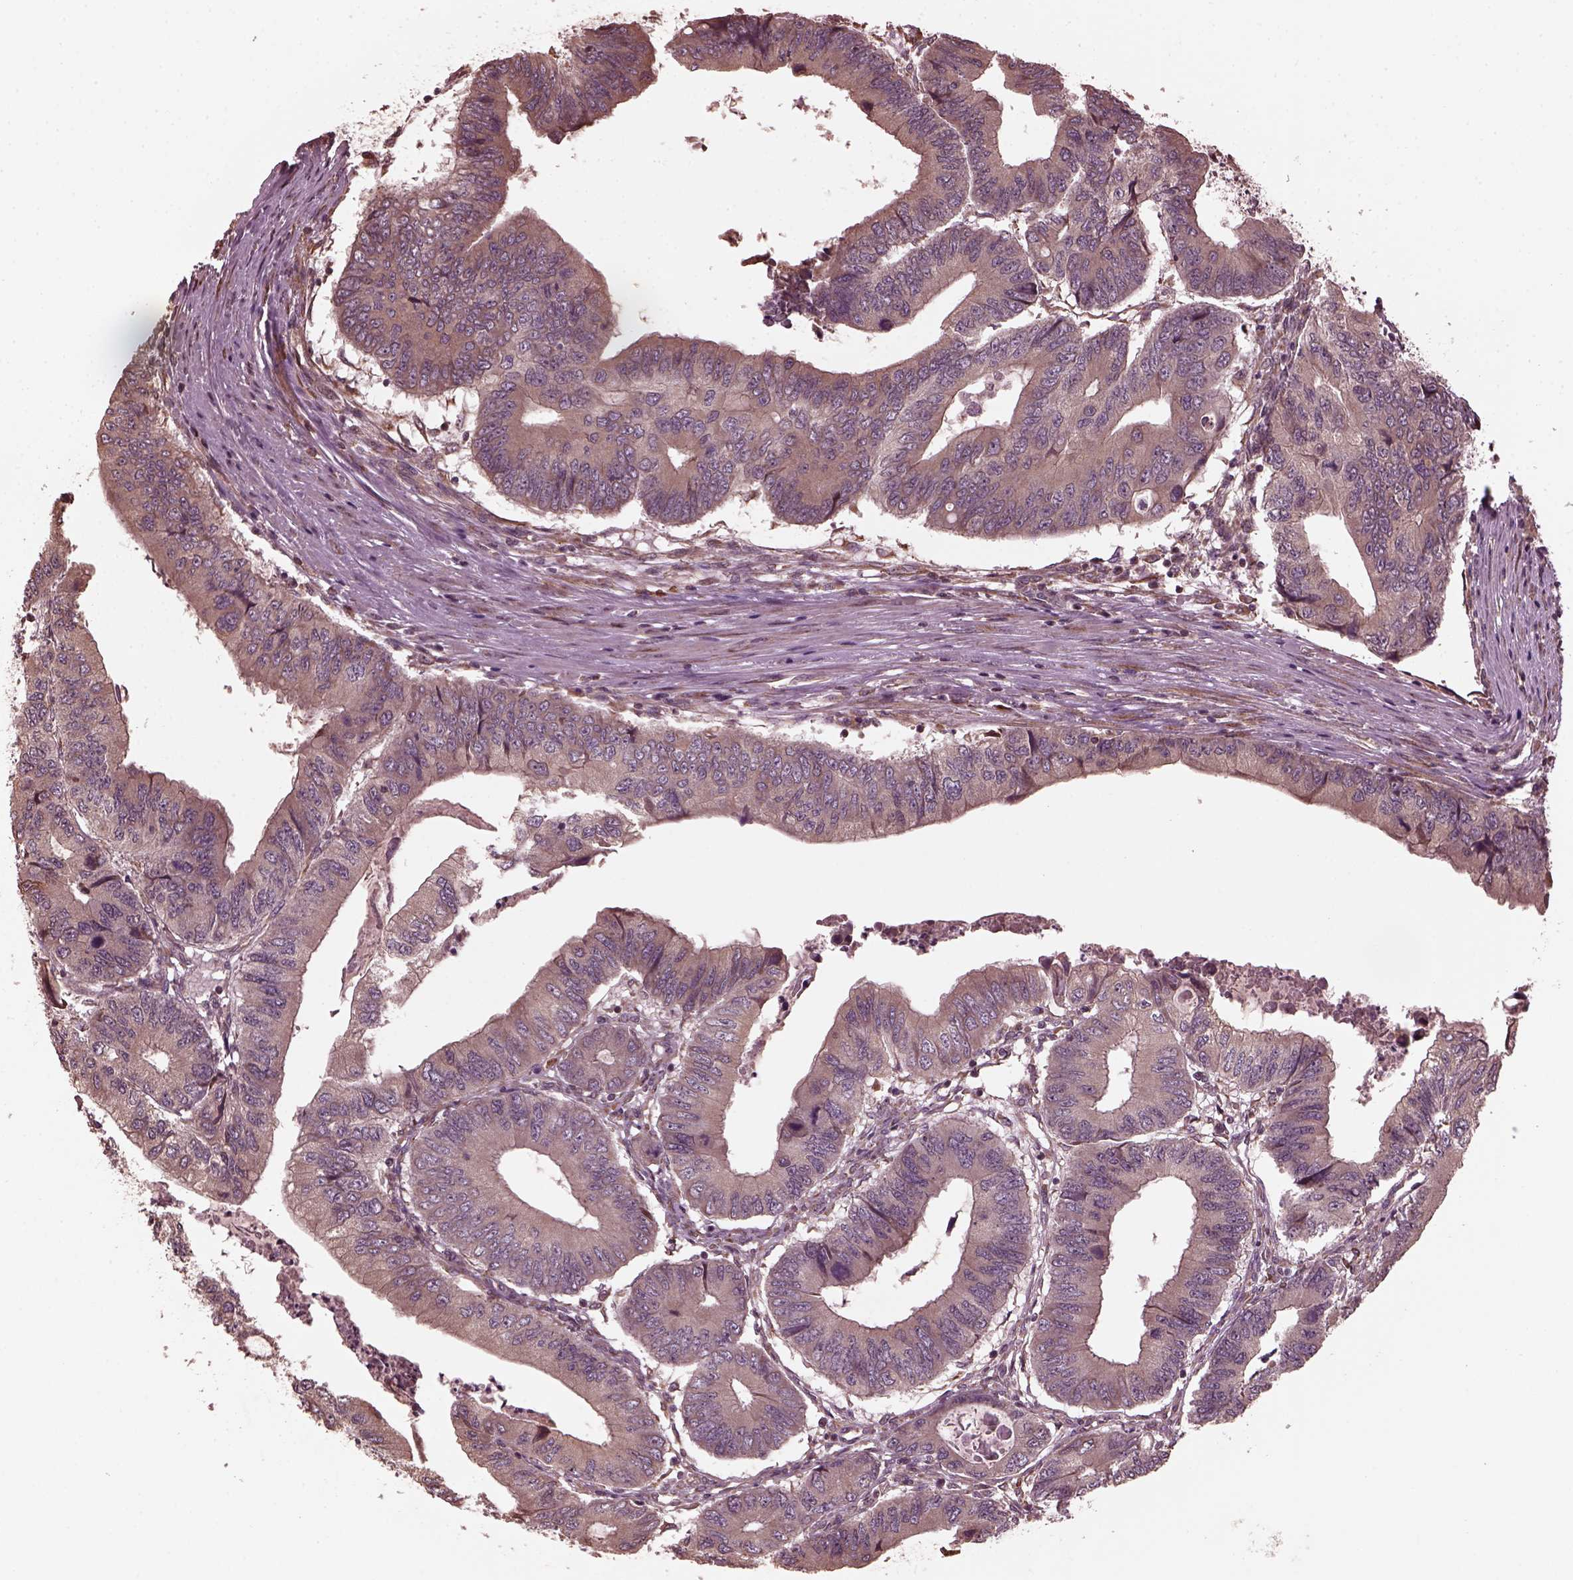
{"staining": {"intensity": "weak", "quantity": "25%-75%", "location": "cytoplasmic/membranous"}, "tissue": "colorectal cancer", "cell_type": "Tumor cells", "image_type": "cancer", "snomed": [{"axis": "morphology", "description": "Adenocarcinoma, NOS"}, {"axis": "topography", "description": "Colon"}], "caption": "There is low levels of weak cytoplasmic/membranous staining in tumor cells of colorectal cancer, as demonstrated by immunohistochemical staining (brown color).", "gene": "ZNF292", "patient": {"sex": "male", "age": 53}}